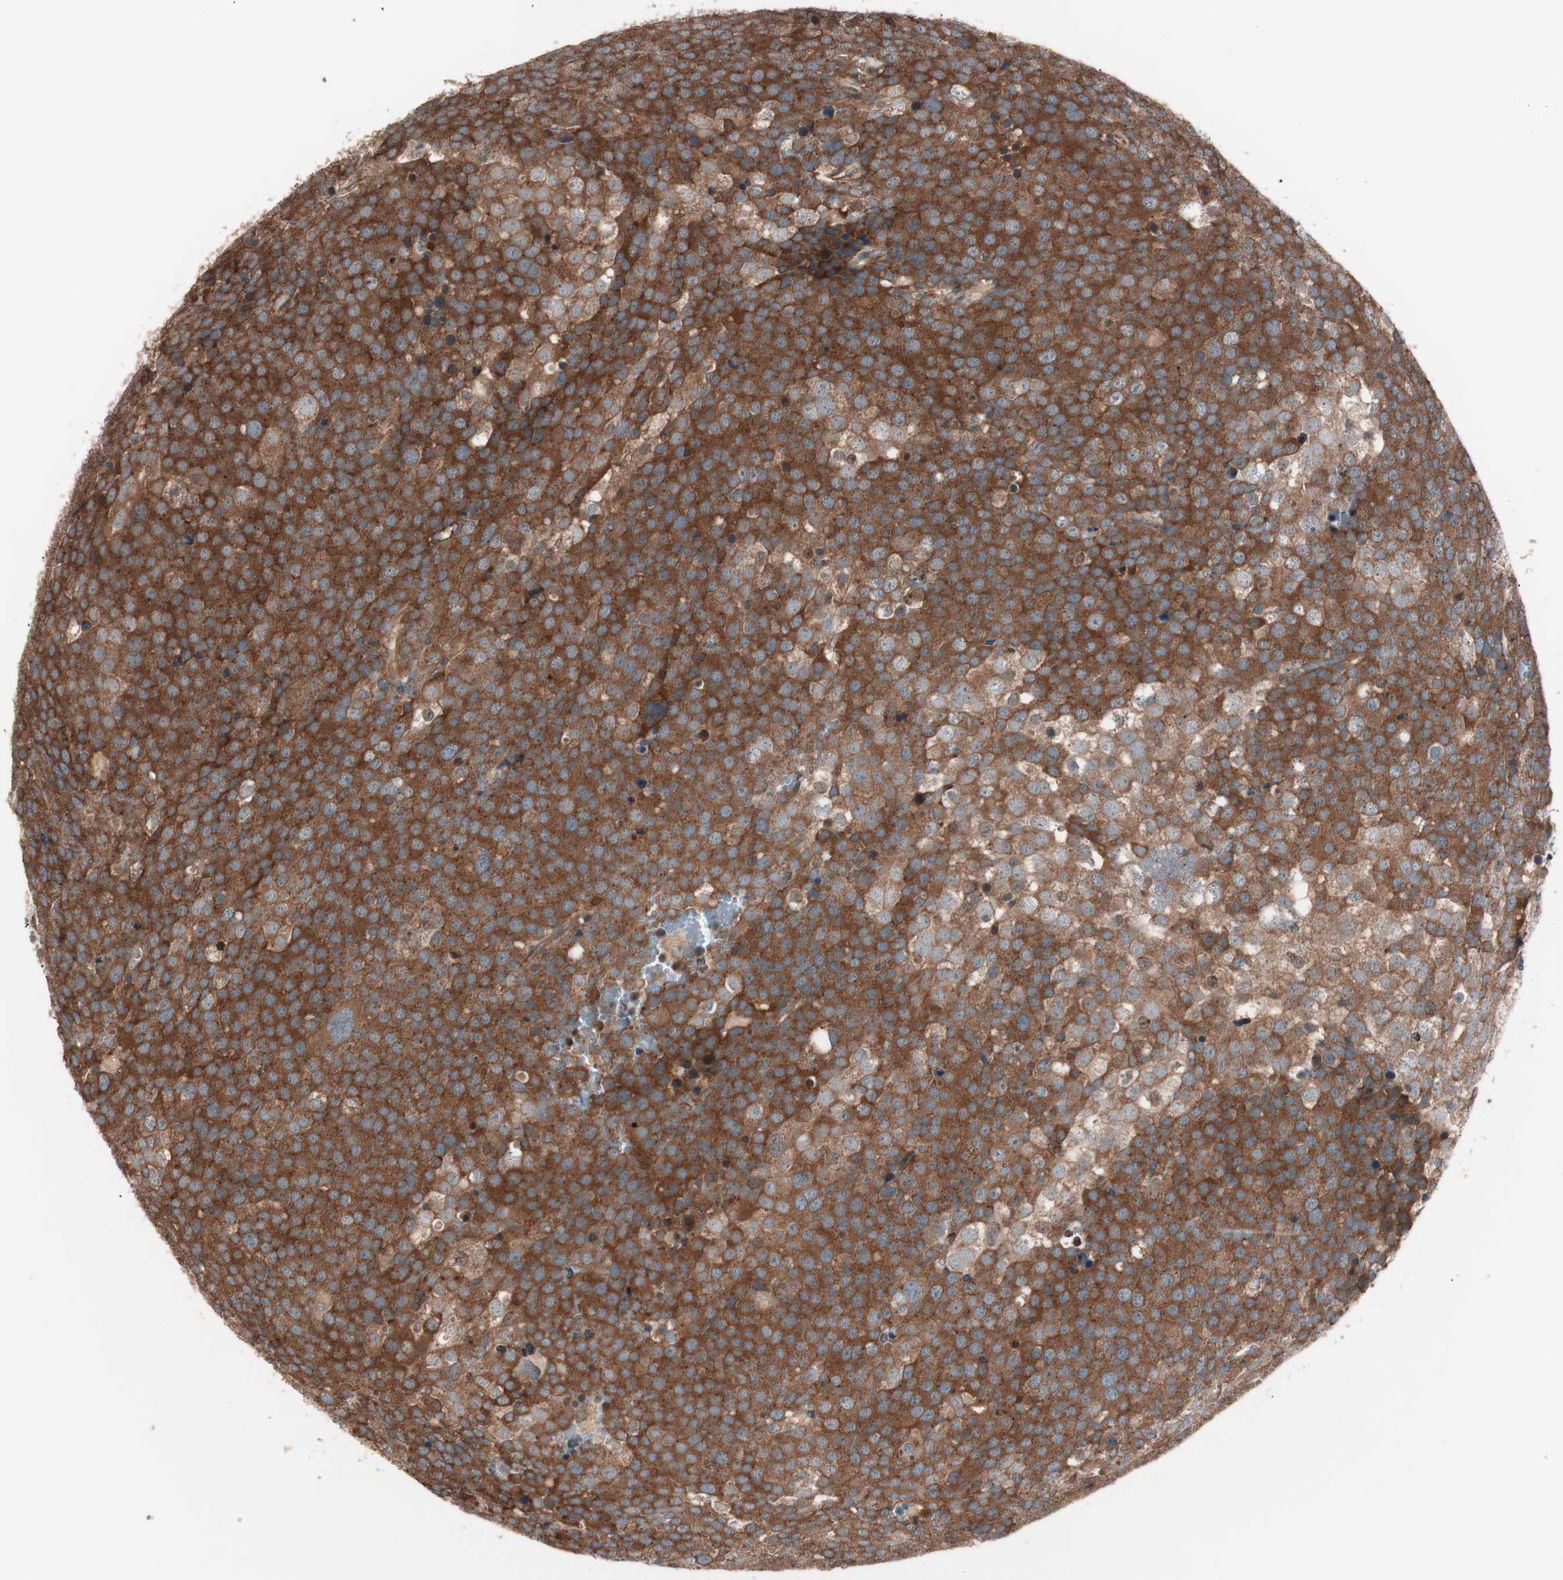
{"staining": {"intensity": "strong", "quantity": ">75%", "location": "cytoplasmic/membranous"}, "tissue": "testis cancer", "cell_type": "Tumor cells", "image_type": "cancer", "snomed": [{"axis": "morphology", "description": "Seminoma, NOS"}, {"axis": "topography", "description": "Testis"}], "caption": "High-power microscopy captured an immunohistochemistry micrograph of testis seminoma, revealing strong cytoplasmic/membranous expression in about >75% of tumor cells.", "gene": "TSG101", "patient": {"sex": "male", "age": 71}}